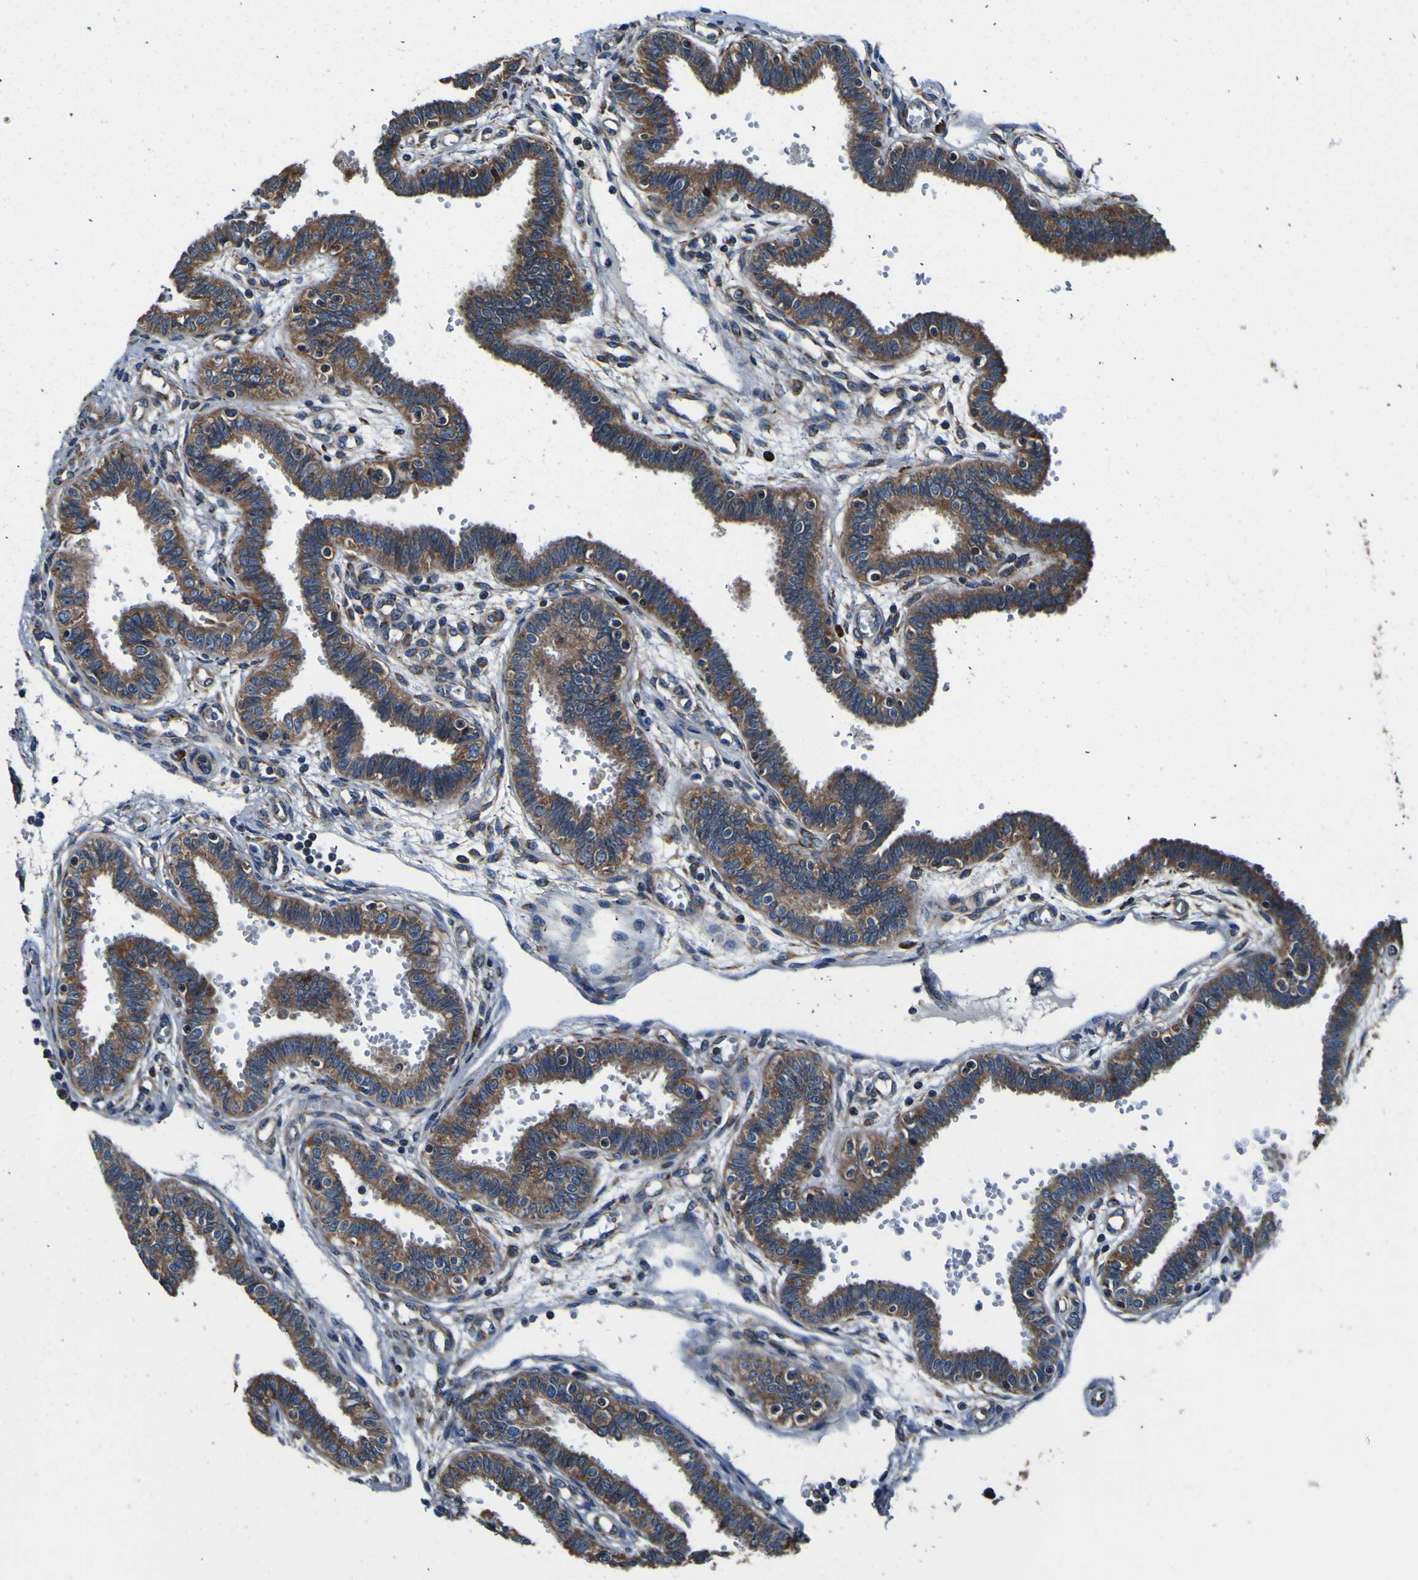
{"staining": {"intensity": "moderate", "quantity": ">75%", "location": "cytoplasmic/membranous"}, "tissue": "fallopian tube", "cell_type": "Glandular cells", "image_type": "normal", "snomed": [{"axis": "morphology", "description": "Normal tissue, NOS"}, {"axis": "topography", "description": "Fallopian tube"}], "caption": "Fallopian tube stained for a protein (brown) reveals moderate cytoplasmic/membranous positive staining in about >75% of glandular cells.", "gene": "INPP5A", "patient": {"sex": "female", "age": 32}}